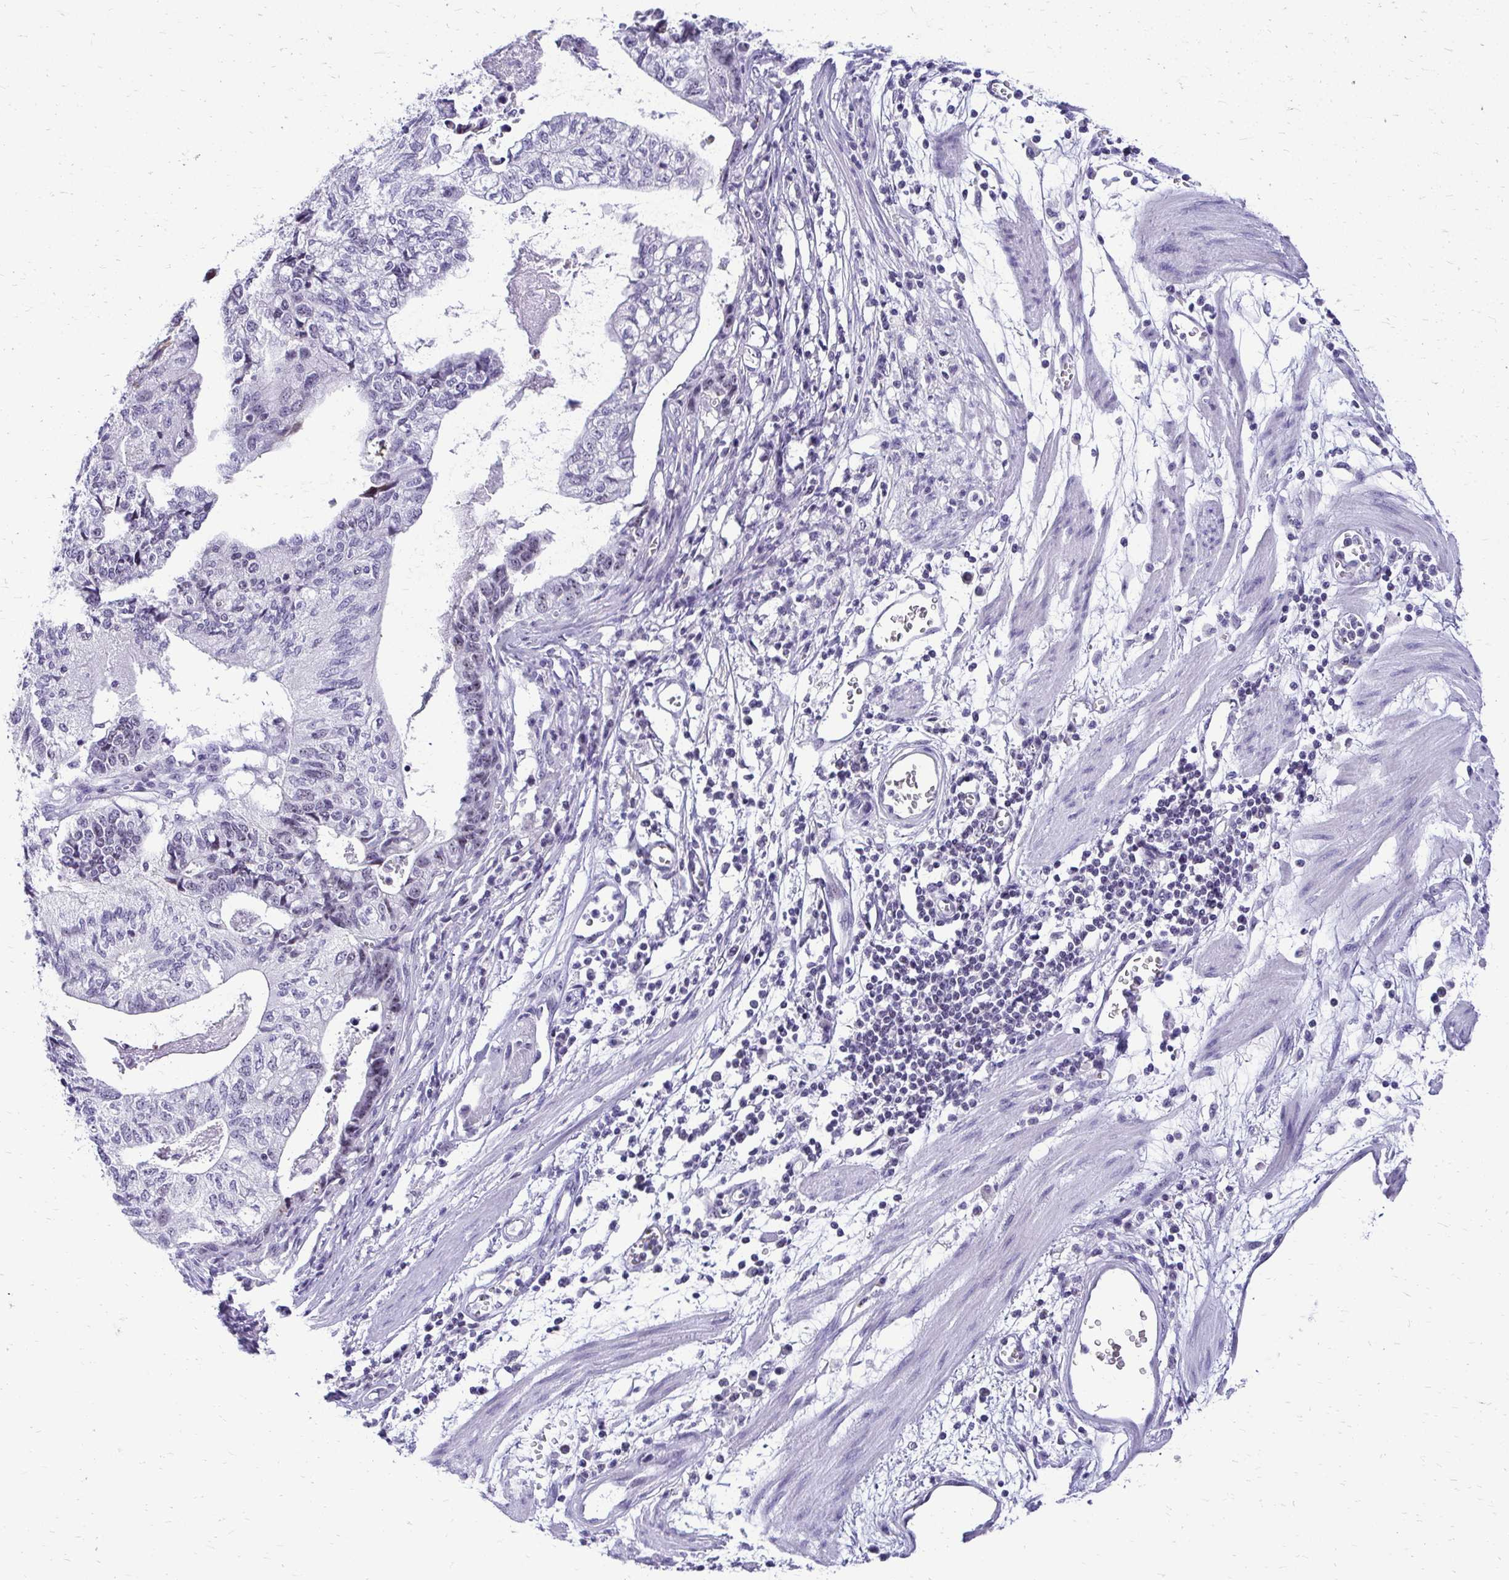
{"staining": {"intensity": "negative", "quantity": "none", "location": "none"}, "tissue": "stomach cancer", "cell_type": "Tumor cells", "image_type": "cancer", "snomed": [{"axis": "morphology", "description": "Adenocarcinoma, NOS"}, {"axis": "topography", "description": "Stomach, upper"}], "caption": "Immunohistochemistry (IHC) of human stomach cancer reveals no staining in tumor cells.", "gene": "NIFK", "patient": {"sex": "female", "age": 67}}